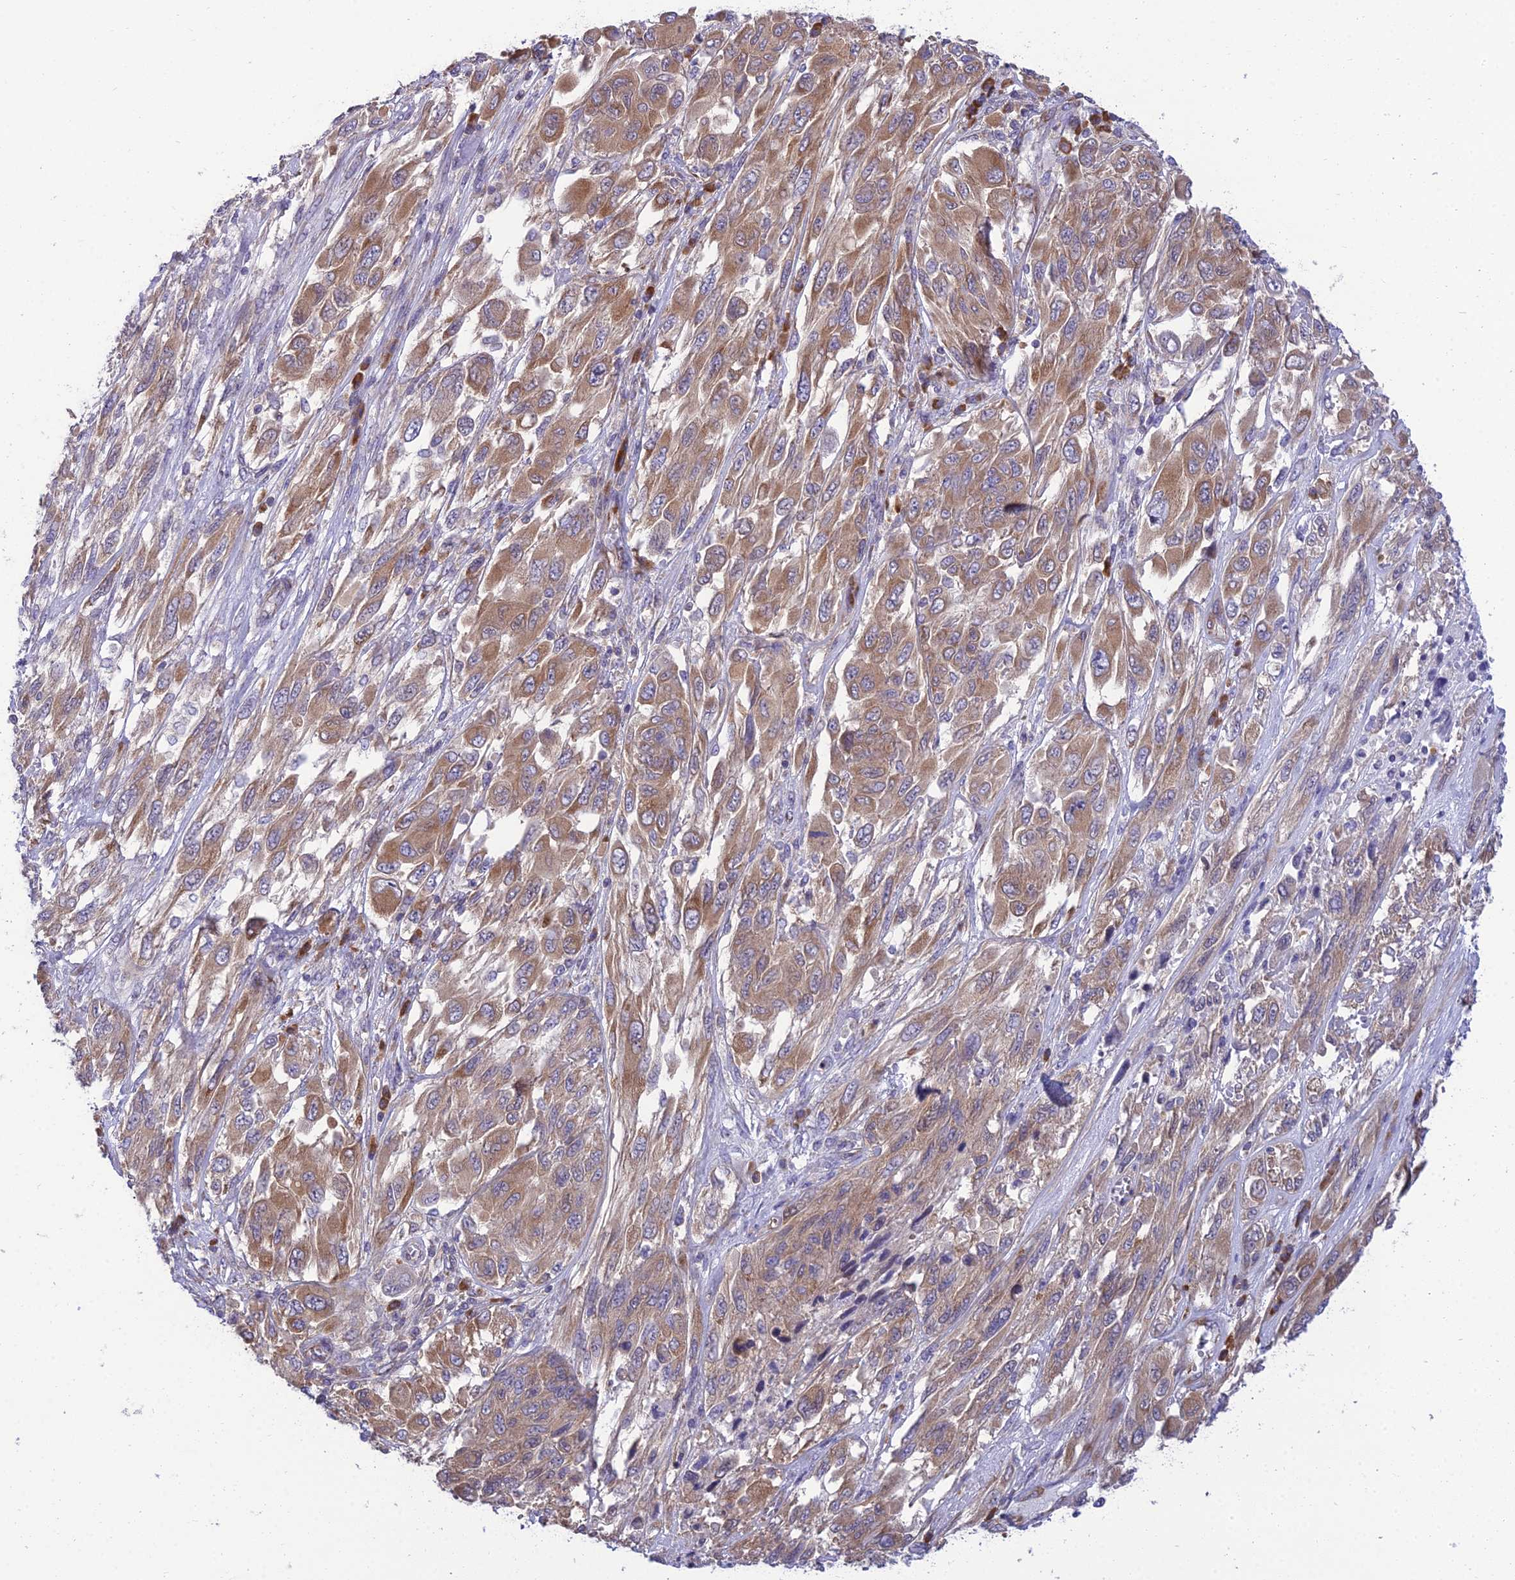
{"staining": {"intensity": "moderate", "quantity": ">75%", "location": "cytoplasmic/membranous"}, "tissue": "melanoma", "cell_type": "Tumor cells", "image_type": "cancer", "snomed": [{"axis": "morphology", "description": "Malignant melanoma, NOS"}, {"axis": "topography", "description": "Skin"}], "caption": "Human malignant melanoma stained for a protein (brown) reveals moderate cytoplasmic/membranous positive positivity in about >75% of tumor cells.", "gene": "CLCN7", "patient": {"sex": "female", "age": 91}}